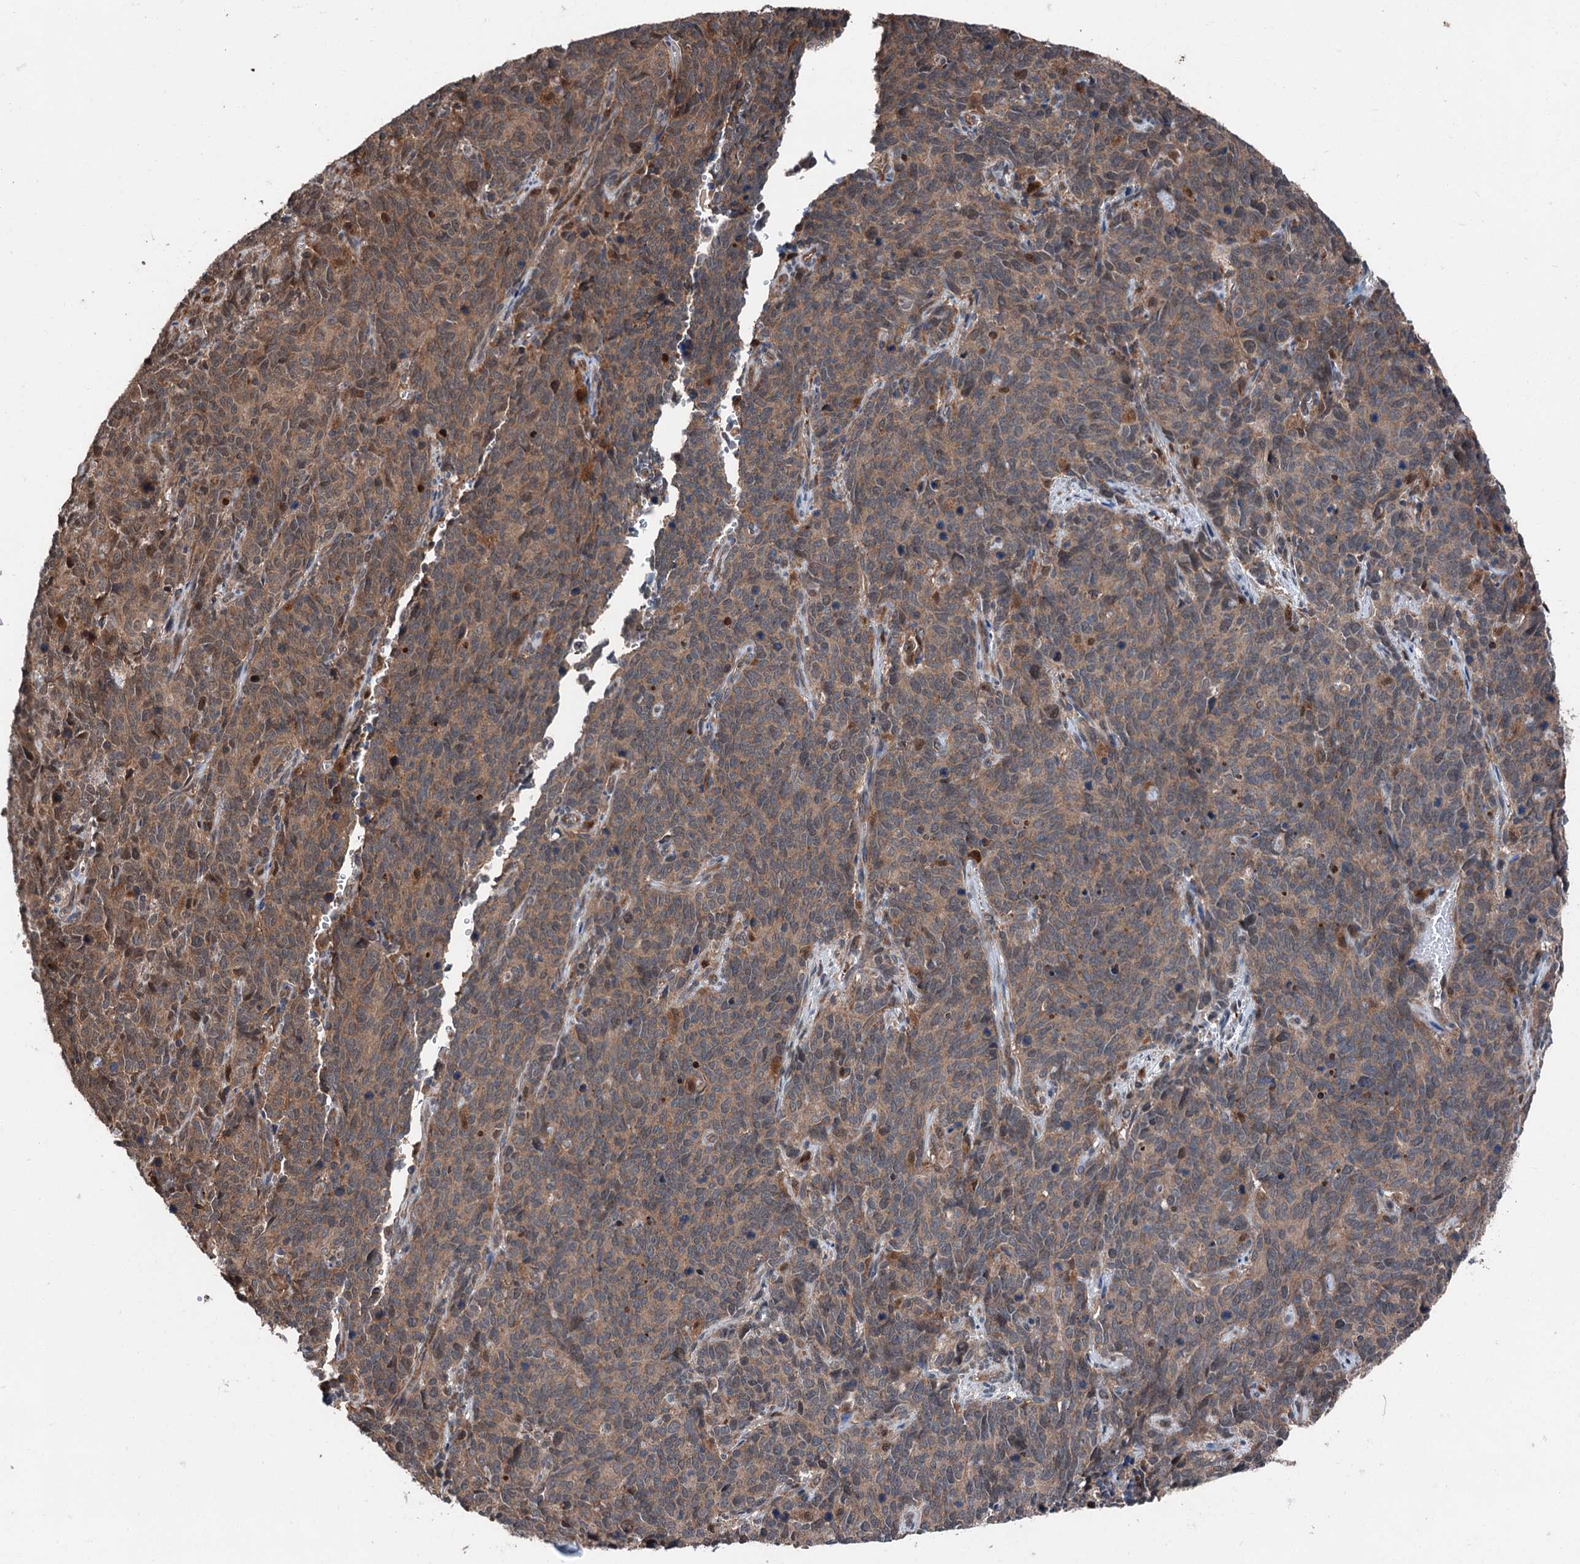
{"staining": {"intensity": "moderate", "quantity": ">75%", "location": "cytoplasmic/membranous"}, "tissue": "cervical cancer", "cell_type": "Tumor cells", "image_type": "cancer", "snomed": [{"axis": "morphology", "description": "Squamous cell carcinoma, NOS"}, {"axis": "topography", "description": "Cervix"}], "caption": "An IHC image of tumor tissue is shown. Protein staining in brown highlights moderate cytoplasmic/membranous positivity in cervical cancer within tumor cells.", "gene": "PSMD13", "patient": {"sex": "female", "age": 60}}